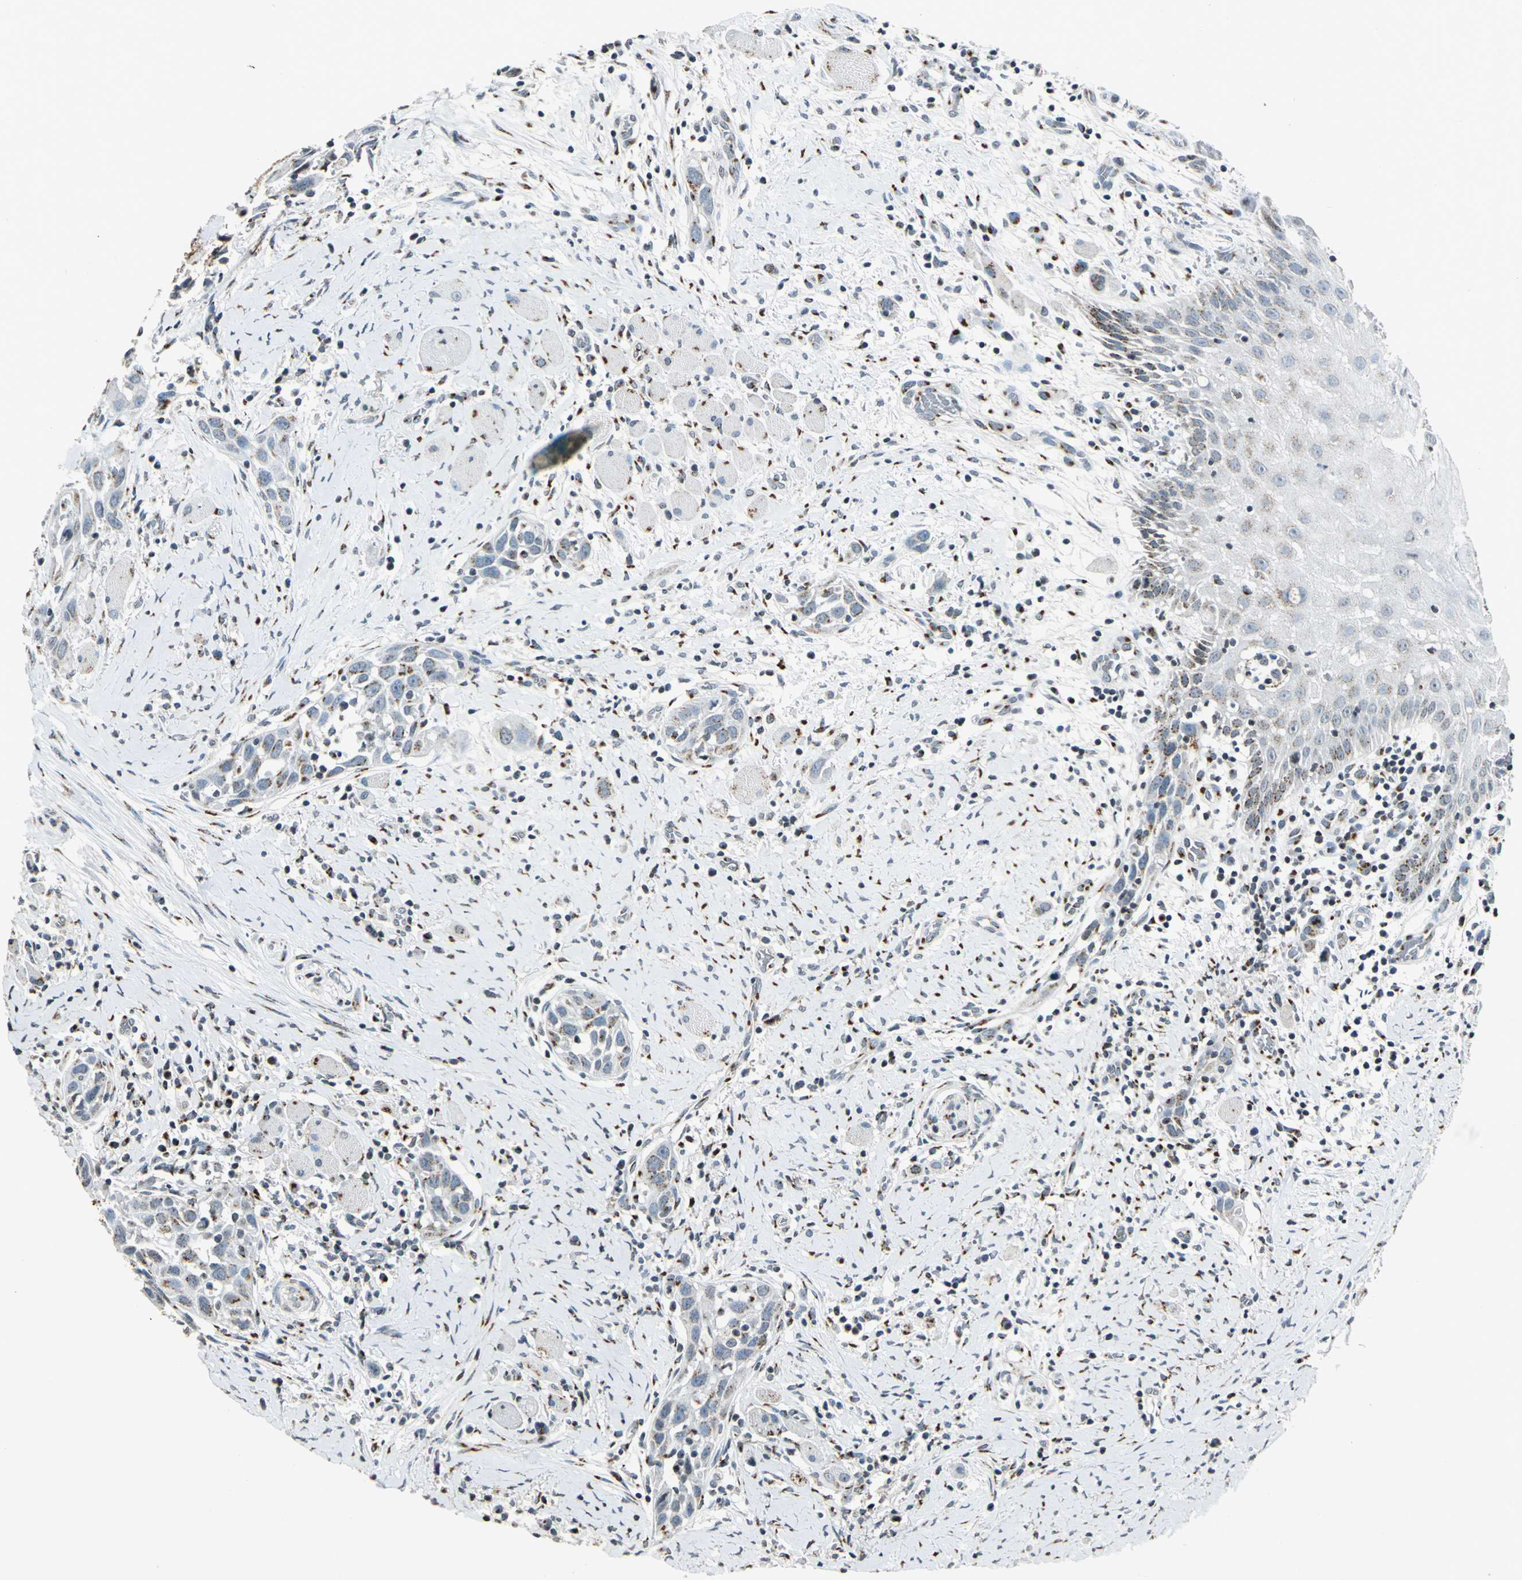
{"staining": {"intensity": "moderate", "quantity": "25%-75%", "location": "cytoplasmic/membranous"}, "tissue": "head and neck cancer", "cell_type": "Tumor cells", "image_type": "cancer", "snomed": [{"axis": "morphology", "description": "Squamous cell carcinoma, NOS"}, {"axis": "topography", "description": "Oral tissue"}, {"axis": "topography", "description": "Head-Neck"}], "caption": "There is medium levels of moderate cytoplasmic/membranous positivity in tumor cells of head and neck cancer (squamous cell carcinoma), as demonstrated by immunohistochemical staining (brown color).", "gene": "TMEM115", "patient": {"sex": "female", "age": 50}}